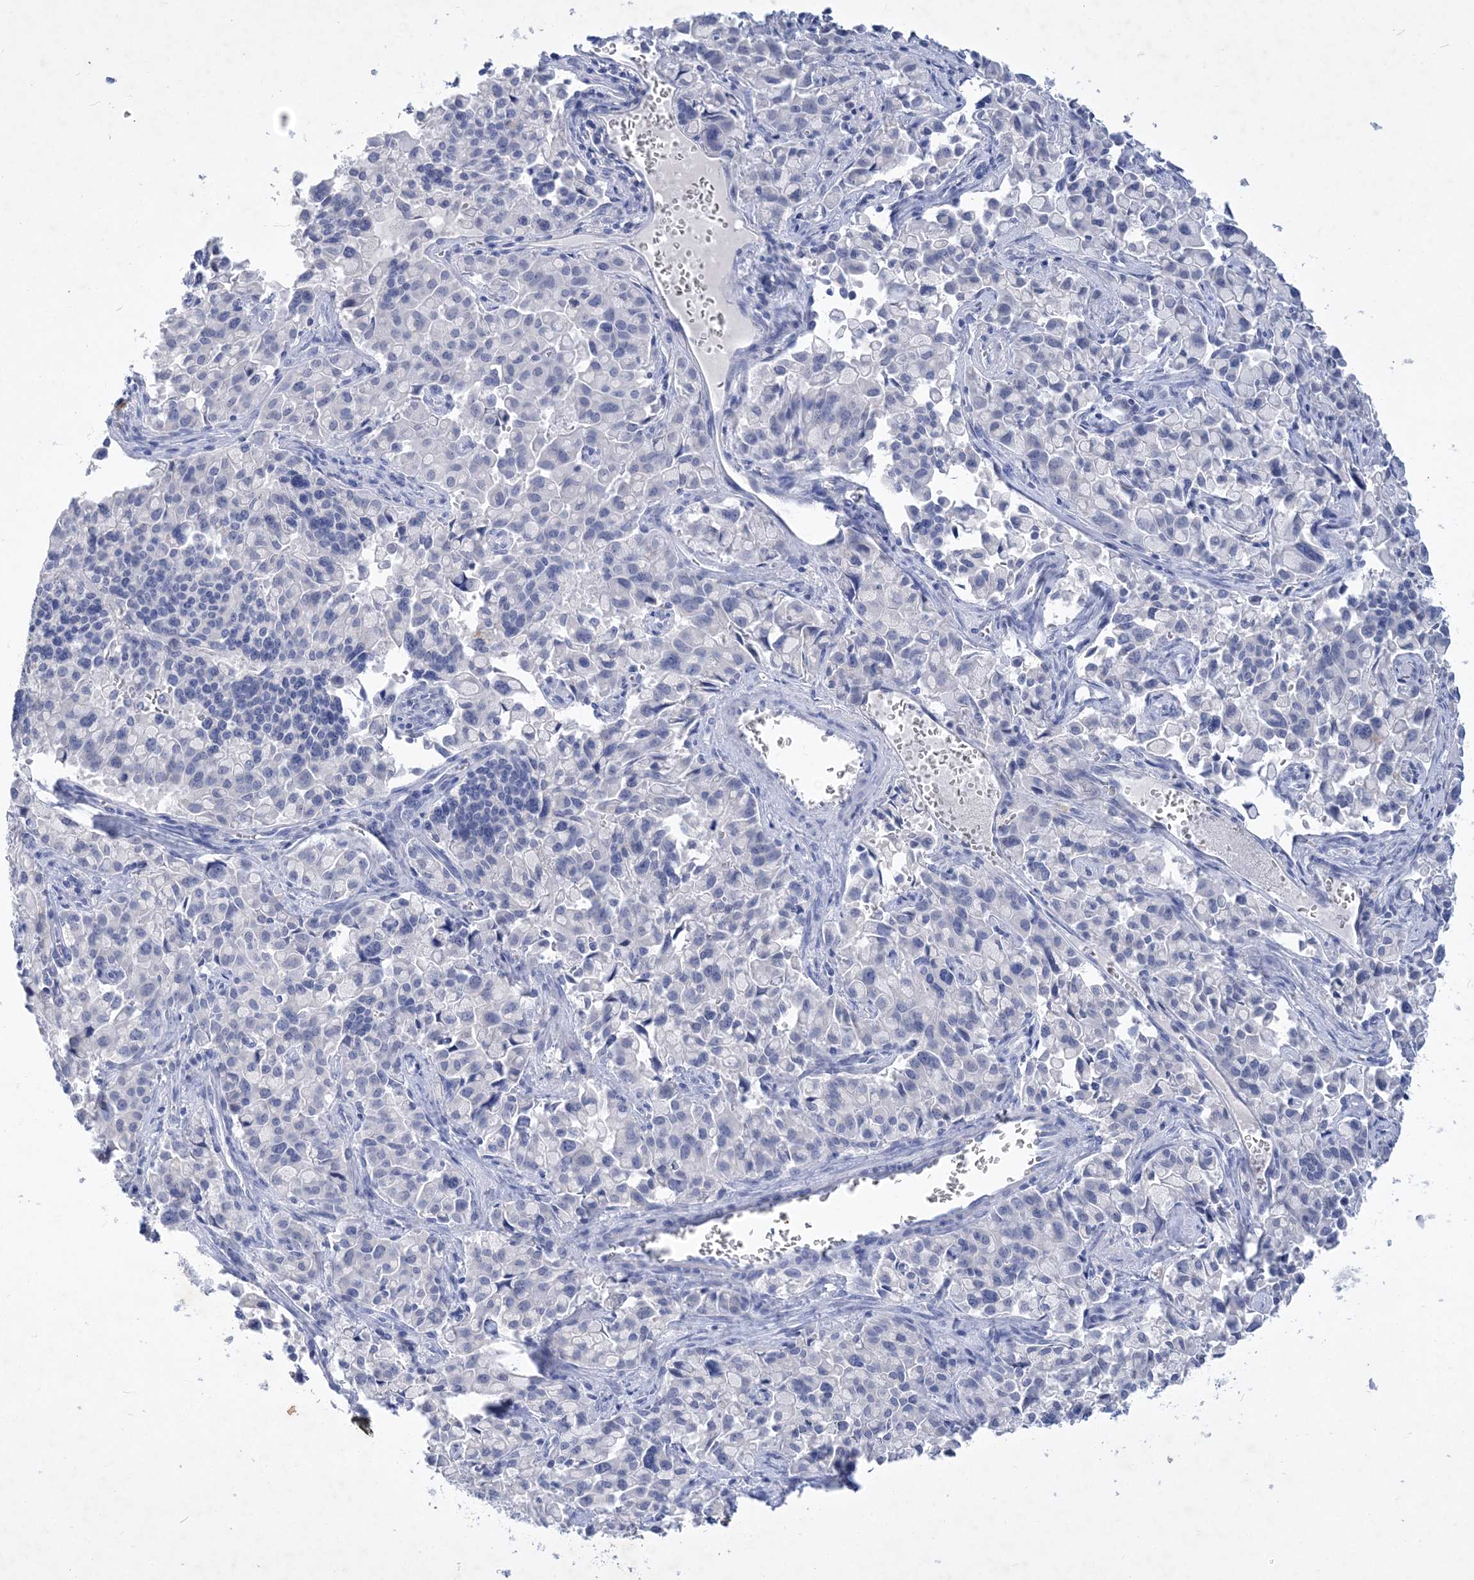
{"staining": {"intensity": "negative", "quantity": "none", "location": "none"}, "tissue": "pancreatic cancer", "cell_type": "Tumor cells", "image_type": "cancer", "snomed": [{"axis": "morphology", "description": "Adenocarcinoma, NOS"}, {"axis": "topography", "description": "Pancreas"}], "caption": "Histopathology image shows no significant protein positivity in tumor cells of pancreatic cancer (adenocarcinoma).", "gene": "COPS8", "patient": {"sex": "male", "age": 65}}